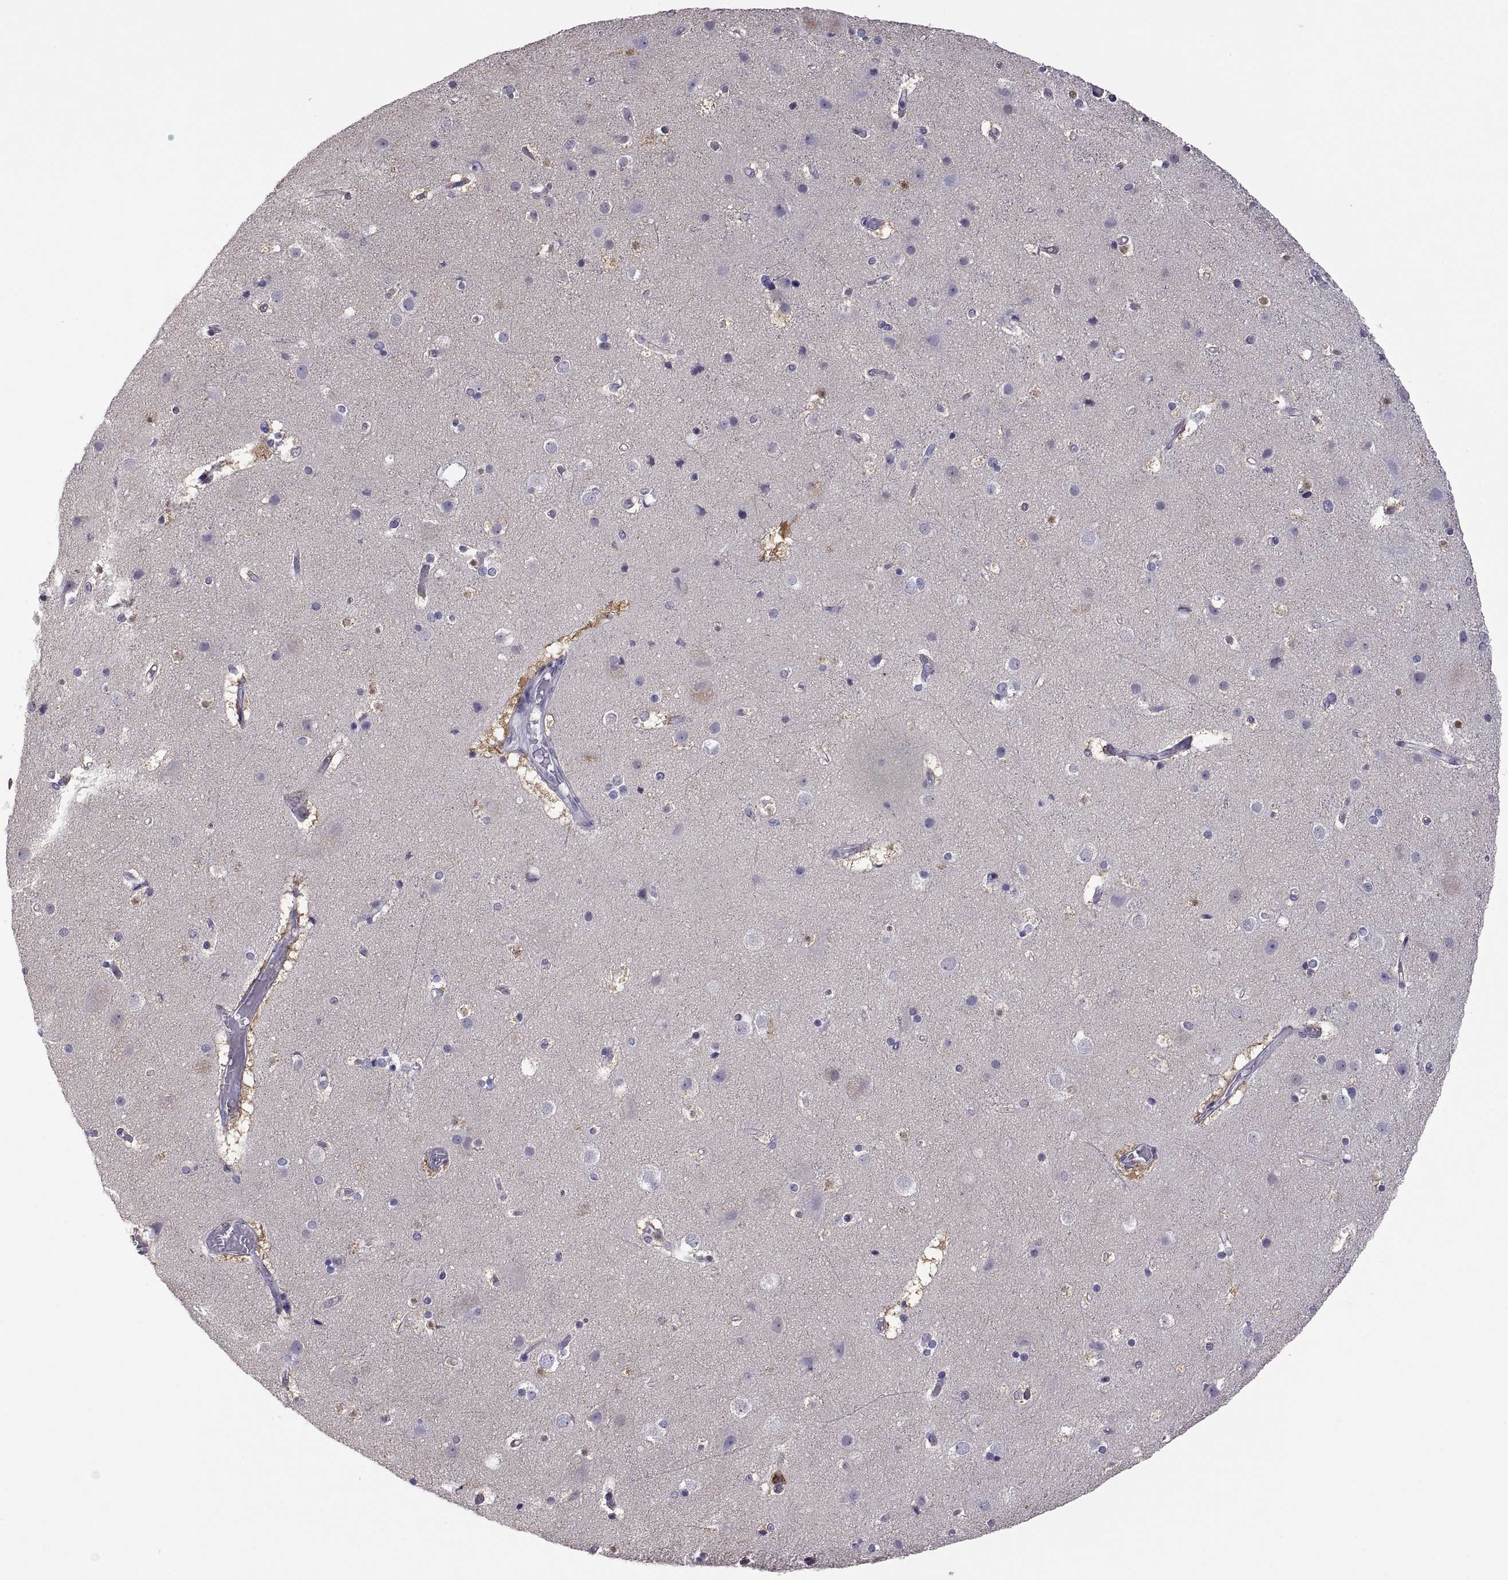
{"staining": {"intensity": "negative", "quantity": "none", "location": "none"}, "tissue": "cerebral cortex", "cell_type": "Endothelial cells", "image_type": "normal", "snomed": [{"axis": "morphology", "description": "Normal tissue, NOS"}, {"axis": "topography", "description": "Cerebral cortex"}], "caption": "IHC photomicrograph of normal cerebral cortex: human cerebral cortex stained with DAB (3,3'-diaminobenzidine) reveals no significant protein positivity in endothelial cells.", "gene": "FGF9", "patient": {"sex": "female", "age": 52}}